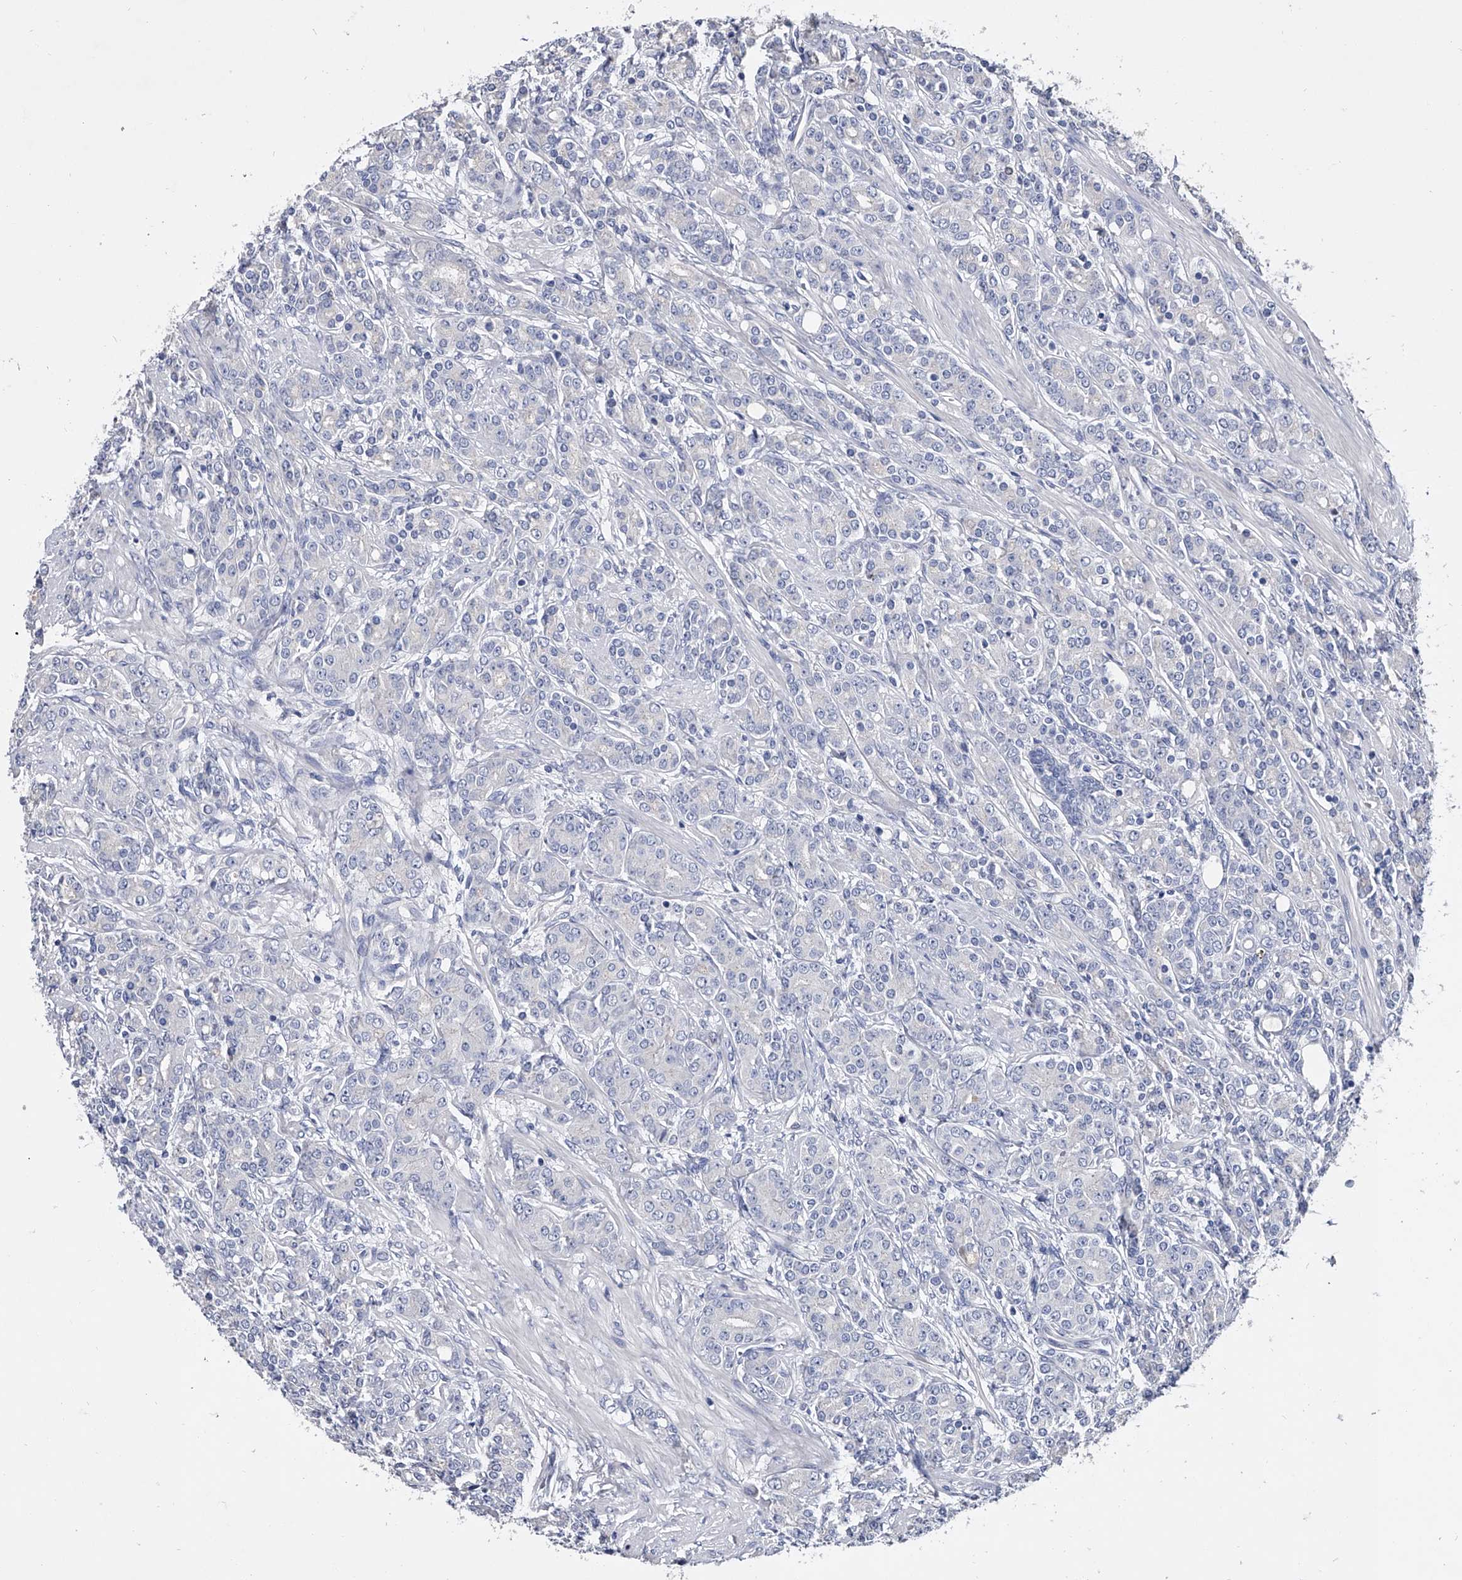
{"staining": {"intensity": "negative", "quantity": "none", "location": "none"}, "tissue": "prostate cancer", "cell_type": "Tumor cells", "image_type": "cancer", "snomed": [{"axis": "morphology", "description": "Adenocarcinoma, High grade"}, {"axis": "topography", "description": "Prostate"}], "caption": "Histopathology image shows no protein staining in tumor cells of prostate cancer tissue.", "gene": "EFCAB7", "patient": {"sex": "male", "age": 62}}